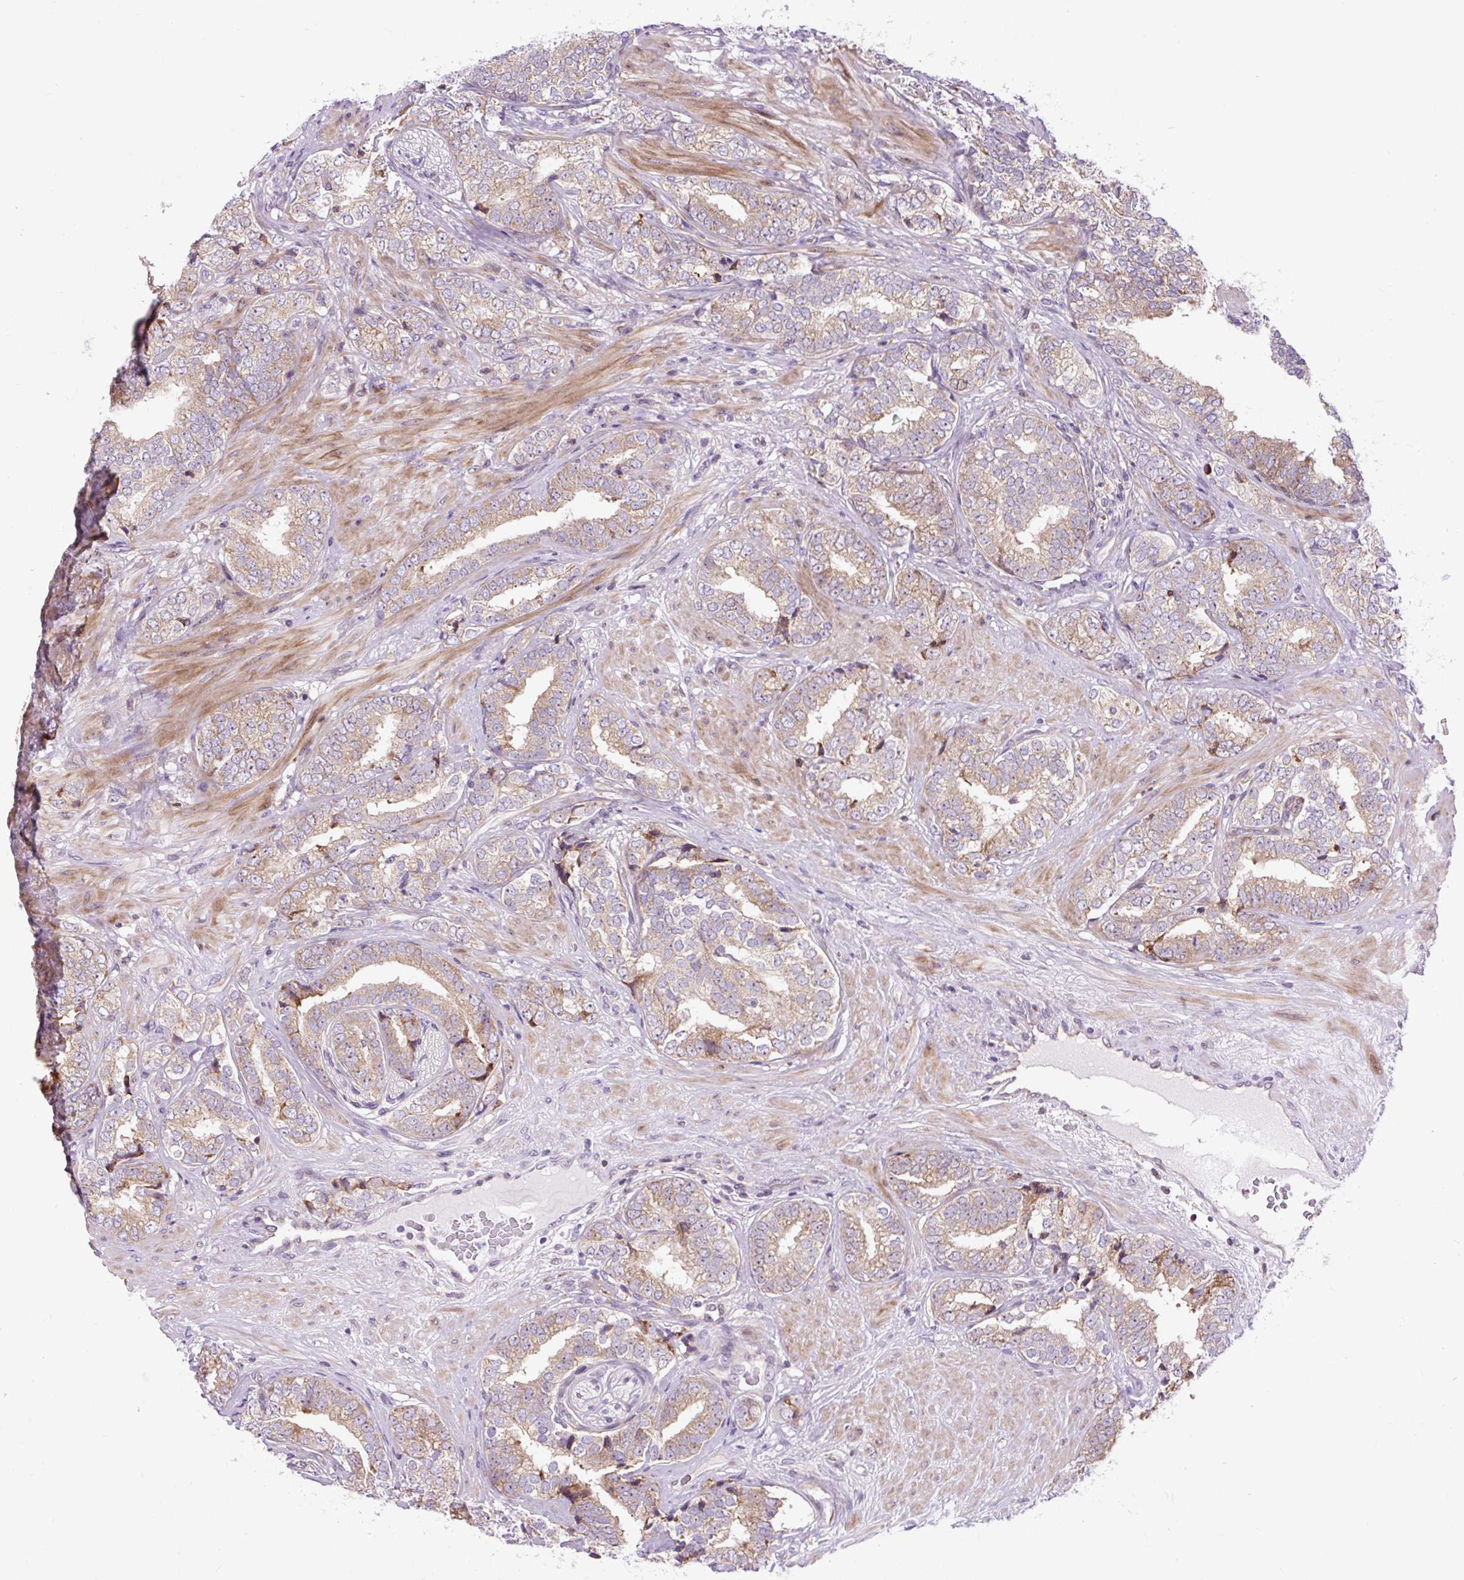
{"staining": {"intensity": "weak", "quantity": ">75%", "location": "cytoplasmic/membranous"}, "tissue": "prostate cancer", "cell_type": "Tumor cells", "image_type": "cancer", "snomed": [{"axis": "morphology", "description": "Adenocarcinoma, High grade"}, {"axis": "topography", "description": "Prostate"}], "caption": "This photomicrograph exhibits IHC staining of human prostate cancer (high-grade adenocarcinoma), with low weak cytoplasmic/membranous positivity in approximately >75% of tumor cells.", "gene": "CISD3", "patient": {"sex": "male", "age": 72}}